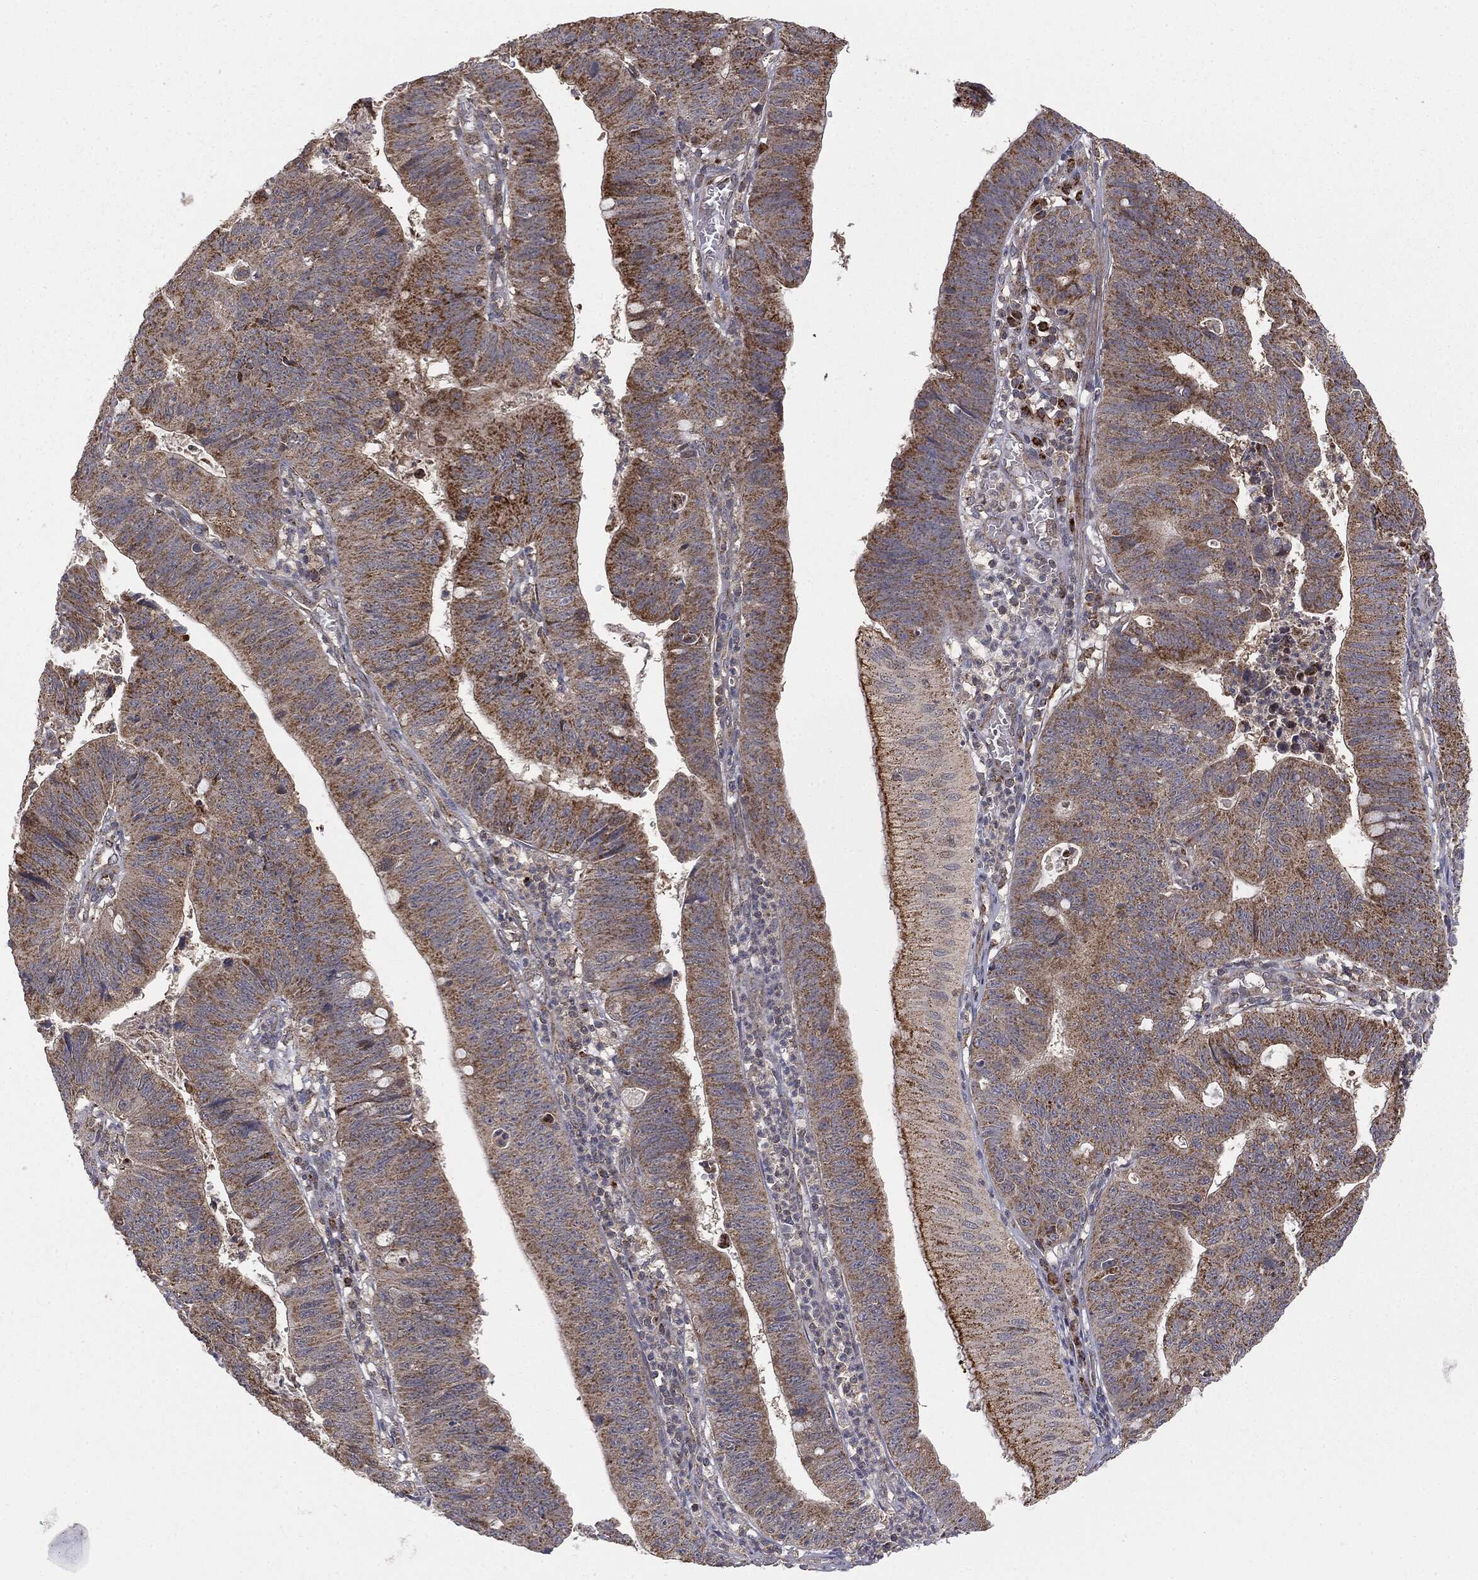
{"staining": {"intensity": "strong", "quantity": "25%-75%", "location": "cytoplasmic/membranous"}, "tissue": "stomach cancer", "cell_type": "Tumor cells", "image_type": "cancer", "snomed": [{"axis": "morphology", "description": "Adenocarcinoma, NOS"}, {"axis": "topography", "description": "Stomach"}], "caption": "Tumor cells reveal high levels of strong cytoplasmic/membranous staining in about 25%-75% of cells in stomach cancer (adenocarcinoma). (DAB (3,3'-diaminobenzidine) IHC, brown staining for protein, blue staining for nuclei).", "gene": "MTOR", "patient": {"sex": "male", "age": 59}}